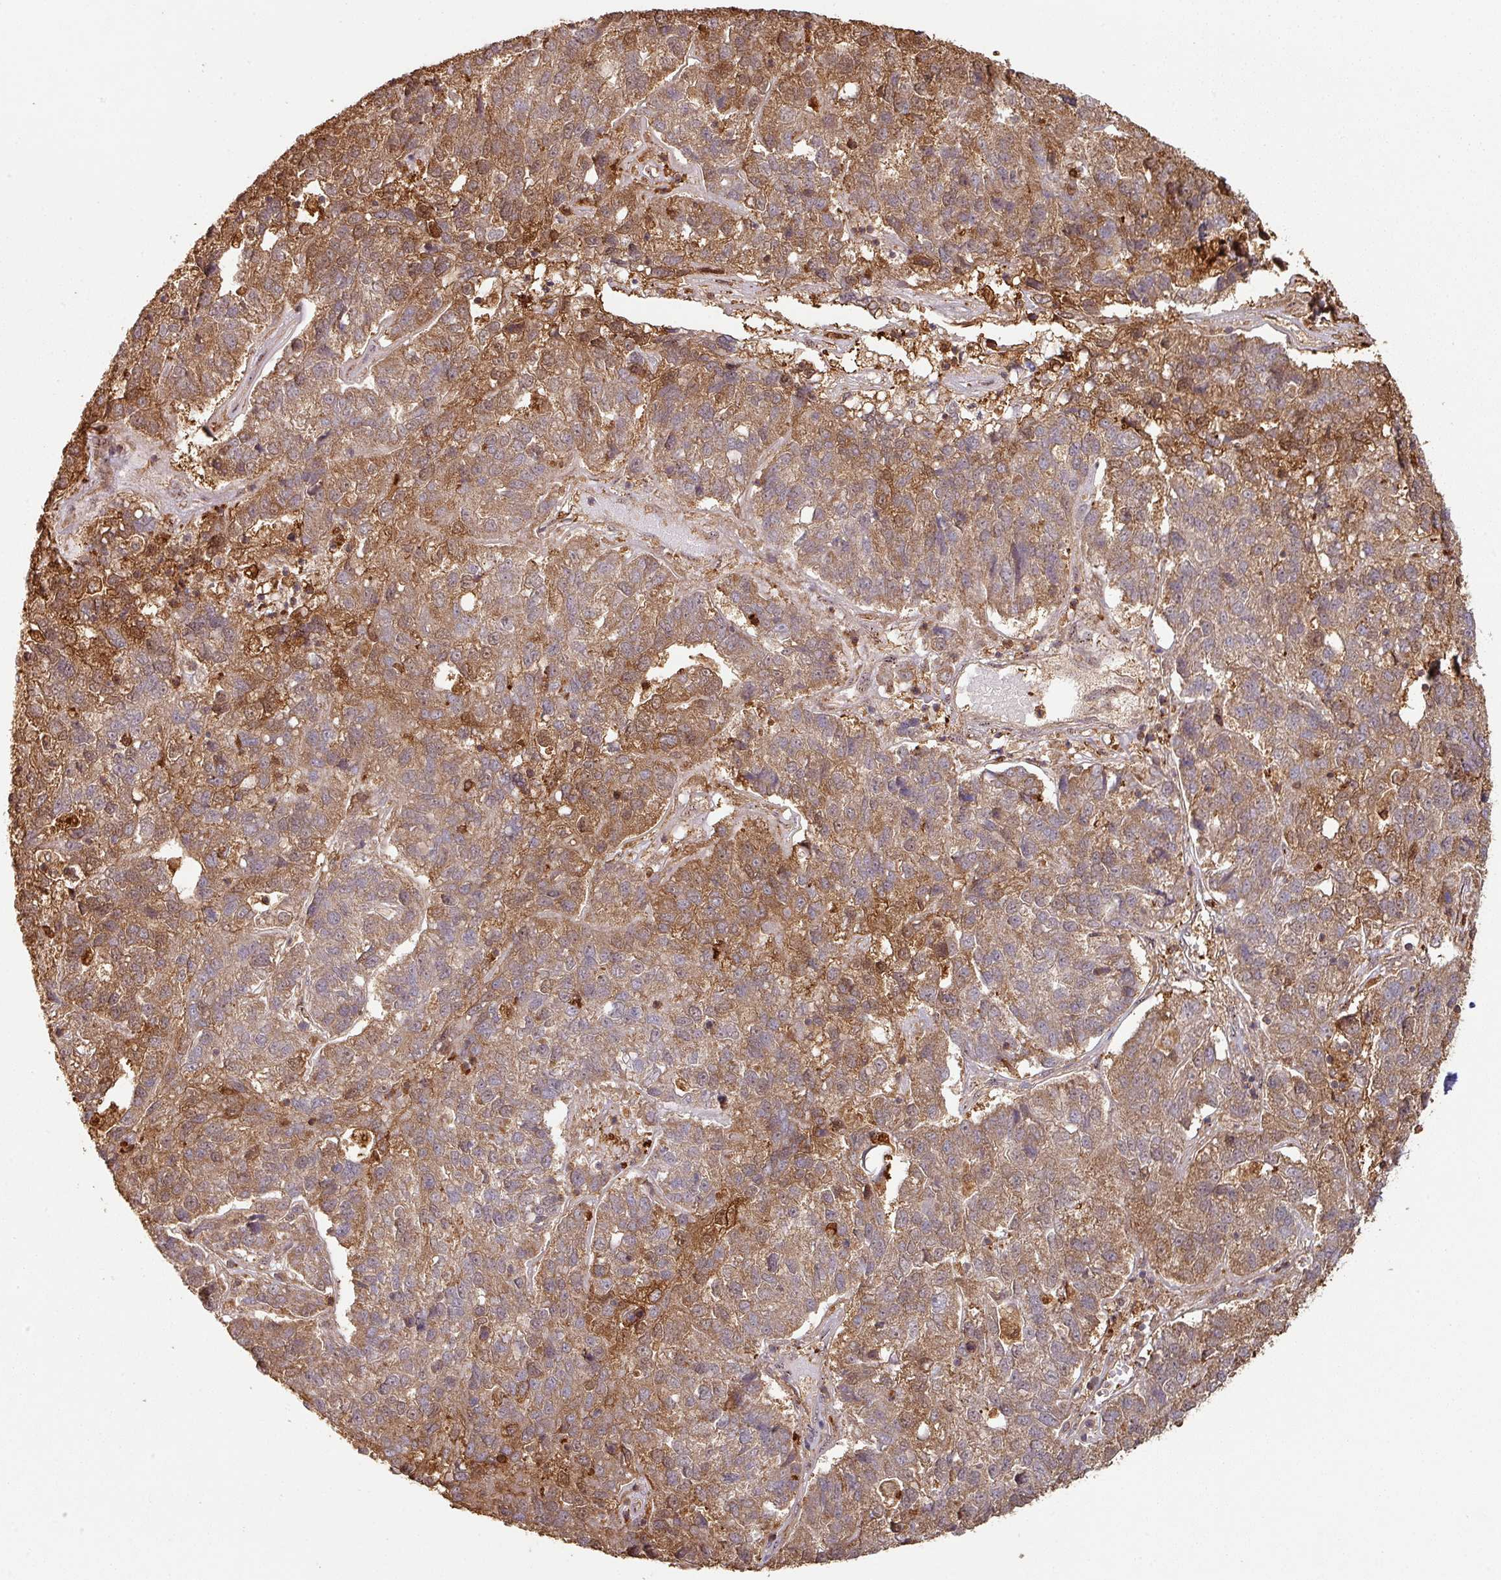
{"staining": {"intensity": "moderate", "quantity": ">75%", "location": "cytoplasmic/membranous"}, "tissue": "pancreatic cancer", "cell_type": "Tumor cells", "image_type": "cancer", "snomed": [{"axis": "morphology", "description": "Adenocarcinoma, NOS"}, {"axis": "topography", "description": "Pancreas"}], "caption": "This photomicrograph reveals pancreatic cancer (adenocarcinoma) stained with immunohistochemistry (IHC) to label a protein in brown. The cytoplasmic/membranous of tumor cells show moderate positivity for the protein. Nuclei are counter-stained blue.", "gene": "ZNF322", "patient": {"sex": "female", "age": 61}}